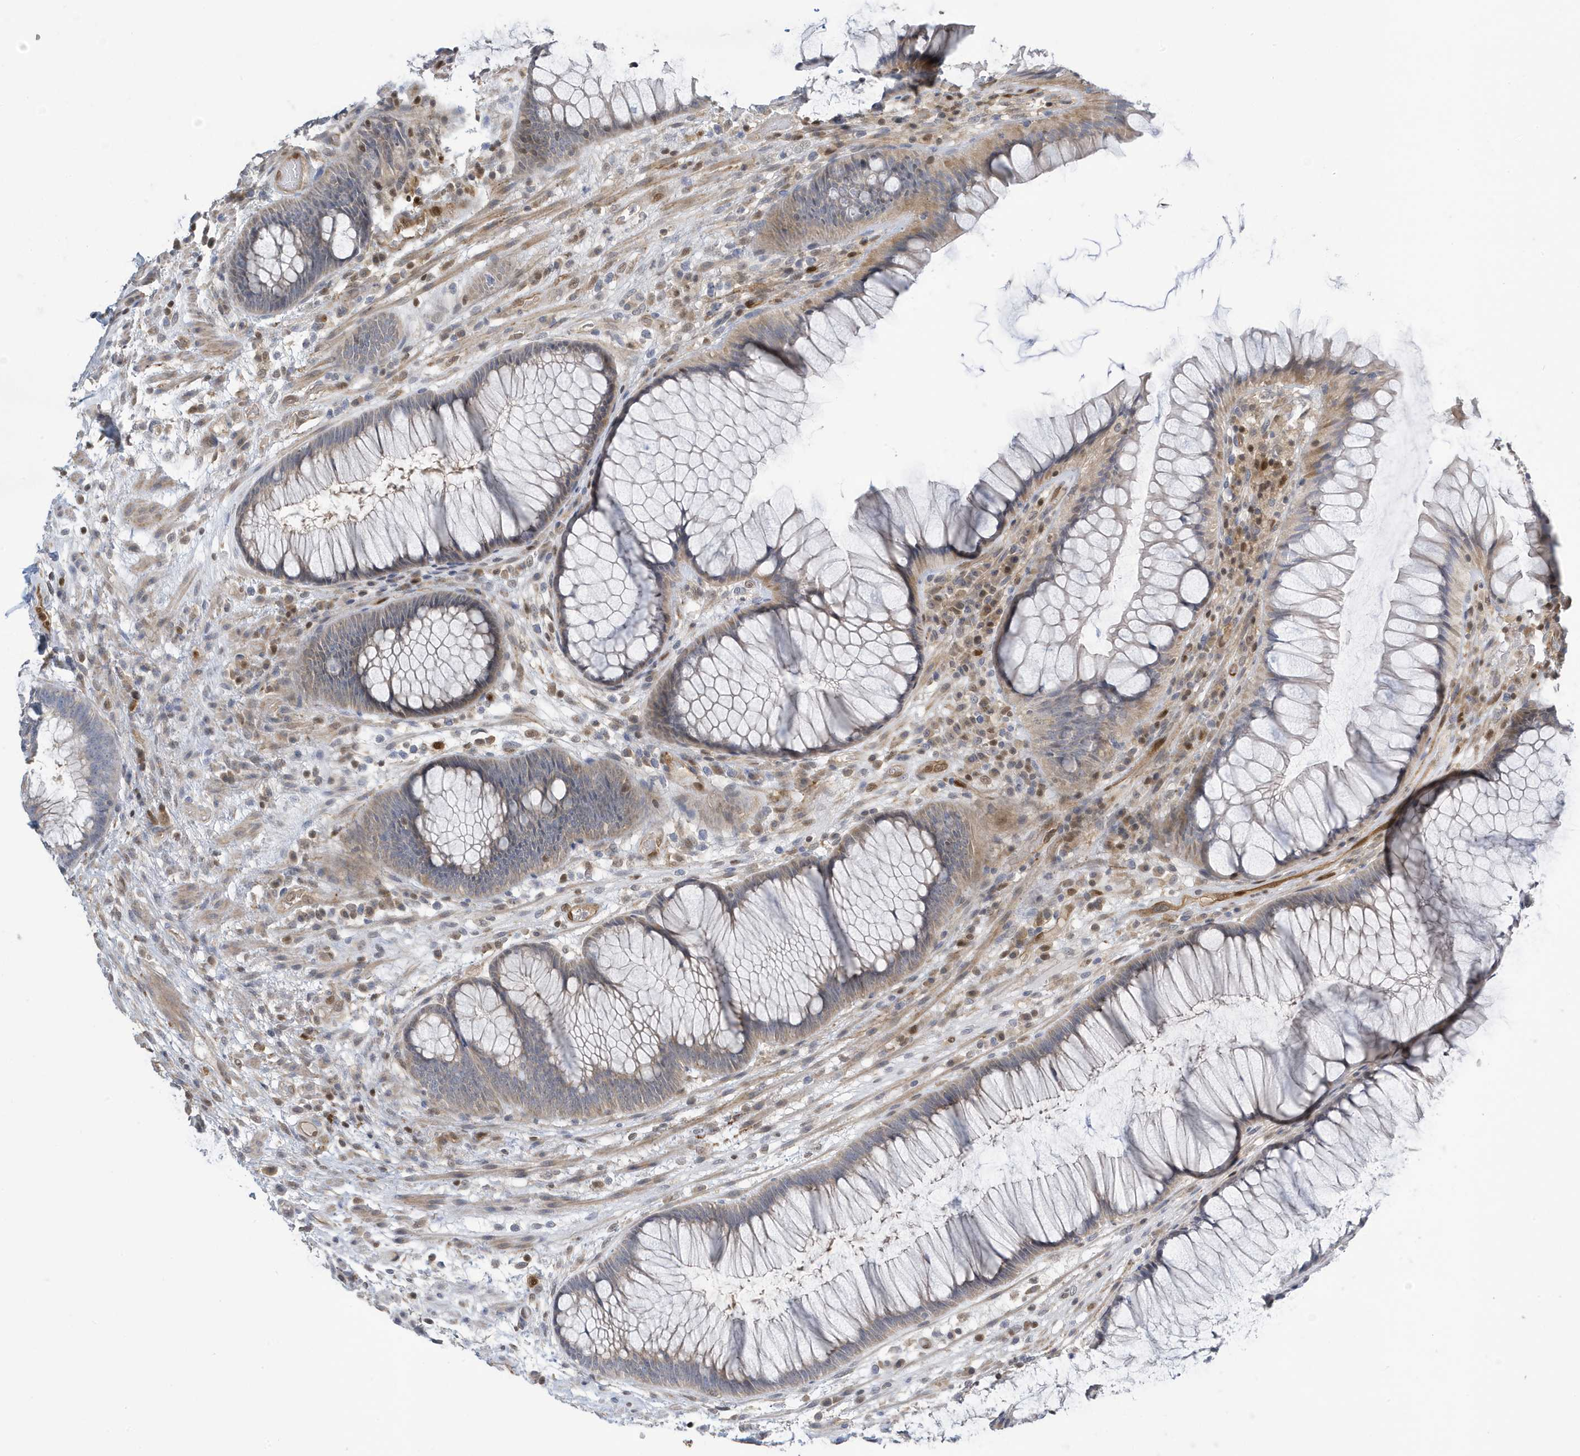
{"staining": {"intensity": "weak", "quantity": "25%-75%", "location": "cytoplasmic/membranous,nuclear"}, "tissue": "rectum", "cell_type": "Glandular cells", "image_type": "normal", "snomed": [{"axis": "morphology", "description": "Normal tissue, NOS"}, {"axis": "topography", "description": "Rectum"}], "caption": "Immunohistochemical staining of unremarkable rectum demonstrates low levels of weak cytoplasmic/membranous,nuclear positivity in about 25%-75% of glandular cells.", "gene": "NCOA7", "patient": {"sex": "male", "age": 51}}